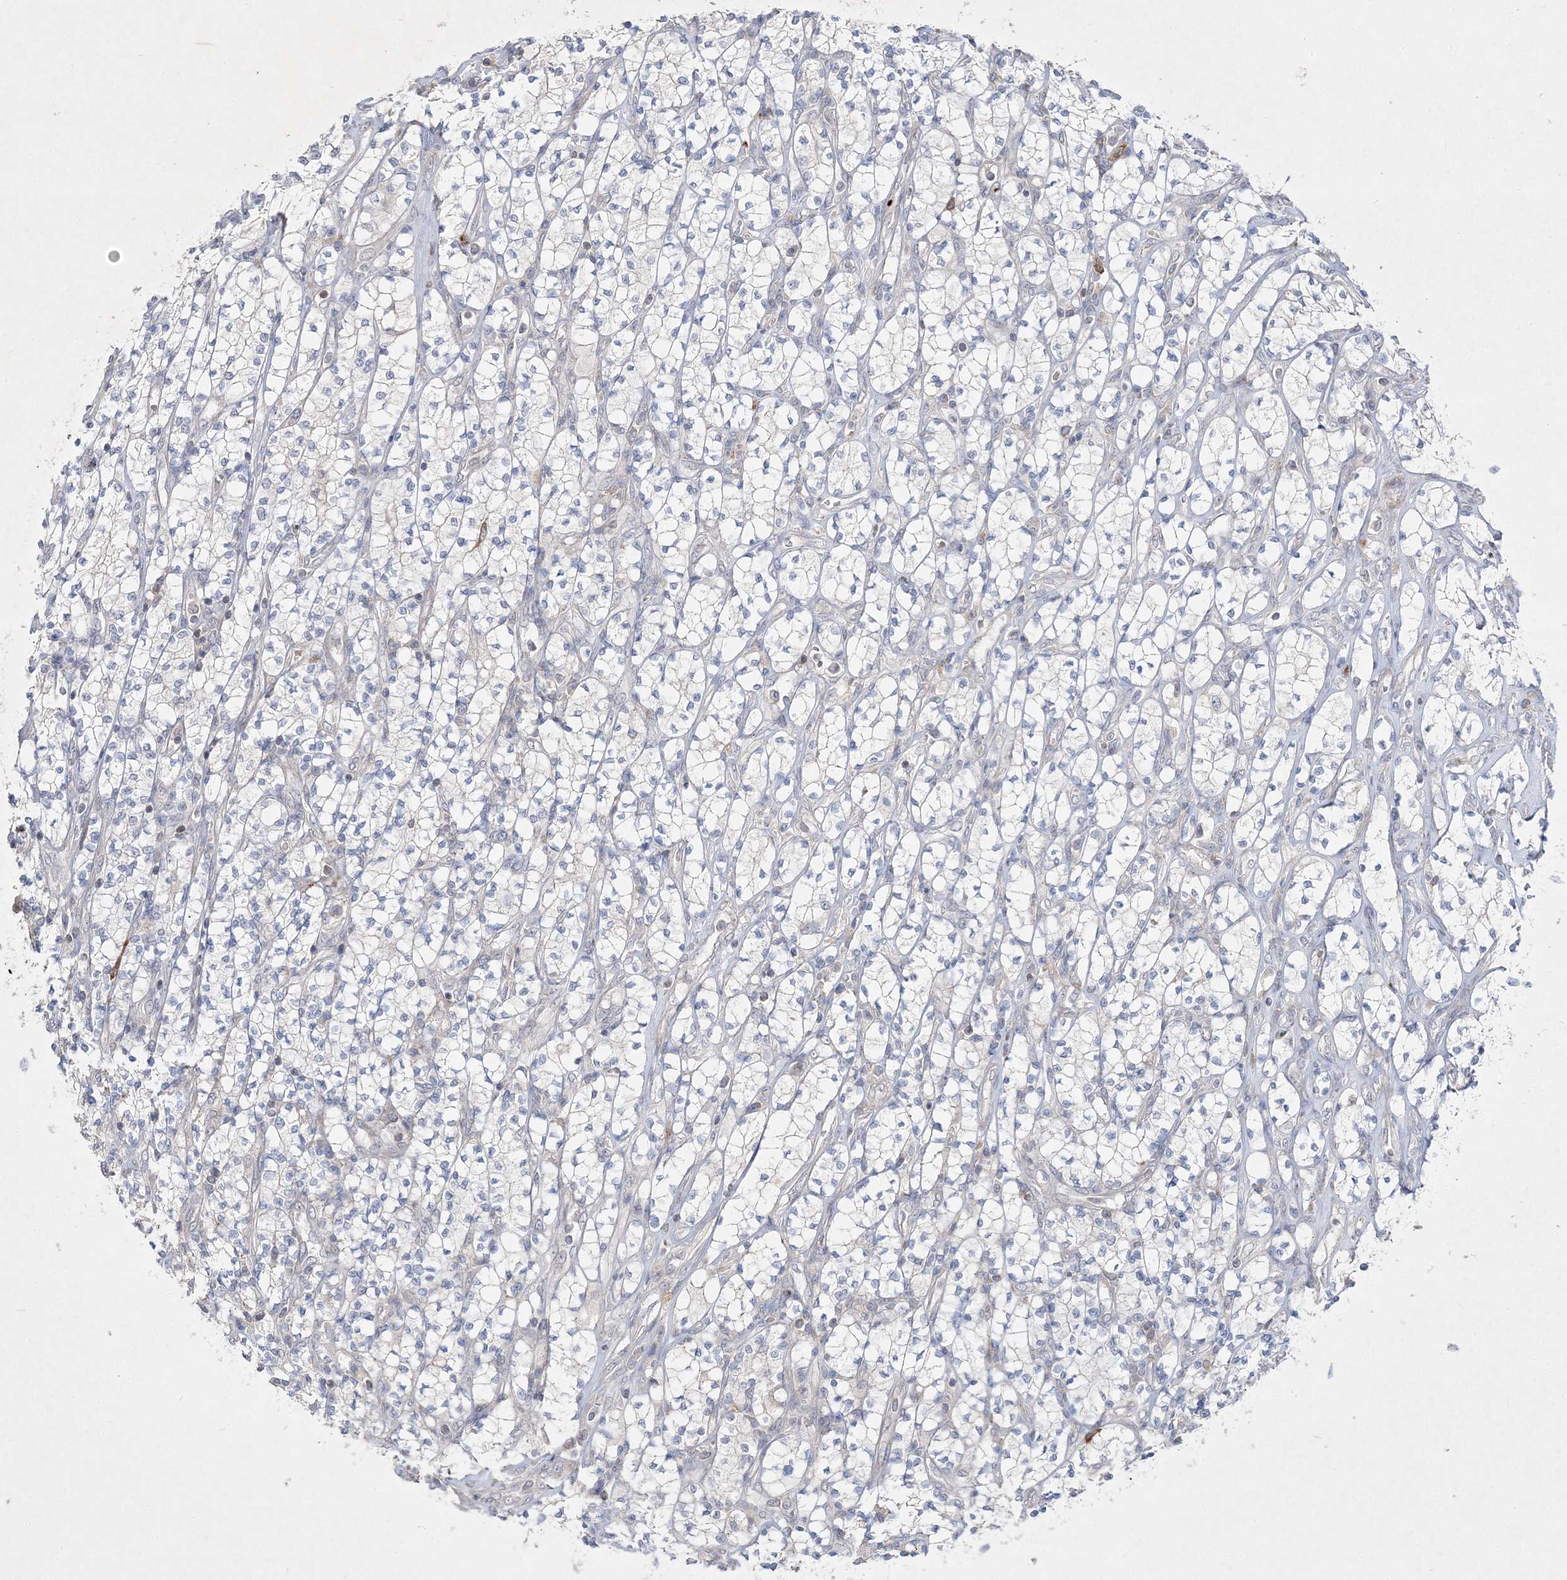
{"staining": {"intensity": "negative", "quantity": "none", "location": "none"}, "tissue": "renal cancer", "cell_type": "Tumor cells", "image_type": "cancer", "snomed": [{"axis": "morphology", "description": "Adenocarcinoma, NOS"}, {"axis": "topography", "description": "Kidney"}], "caption": "DAB (3,3'-diaminobenzidine) immunohistochemical staining of renal cancer (adenocarcinoma) displays no significant positivity in tumor cells.", "gene": "CLNK", "patient": {"sex": "male", "age": 77}}